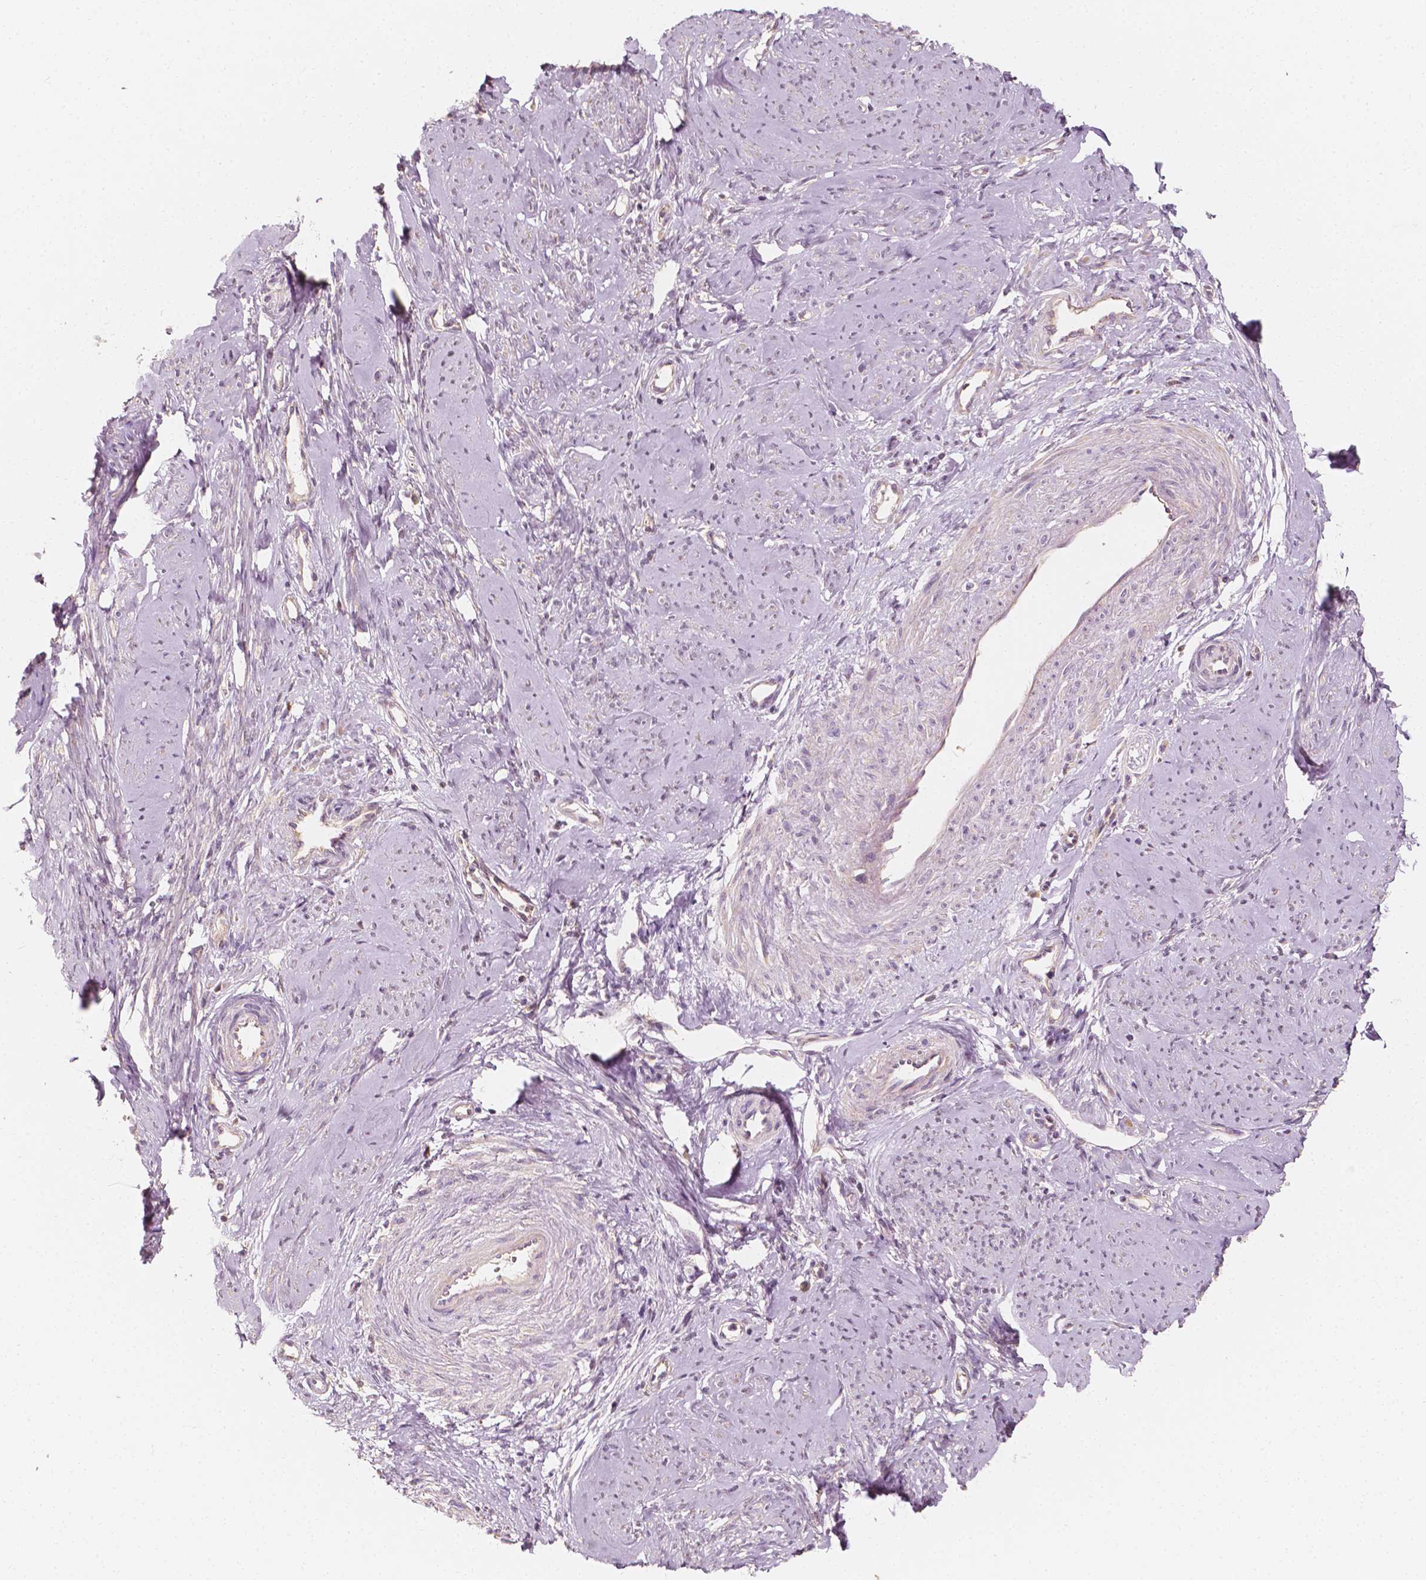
{"staining": {"intensity": "weak", "quantity": "<25%", "location": "cytoplasmic/membranous"}, "tissue": "smooth muscle", "cell_type": "Smooth muscle cells", "image_type": "normal", "snomed": [{"axis": "morphology", "description": "Normal tissue, NOS"}, {"axis": "topography", "description": "Smooth muscle"}], "caption": "Immunohistochemical staining of benign smooth muscle exhibits no significant positivity in smooth muscle cells.", "gene": "SHPK", "patient": {"sex": "female", "age": 48}}